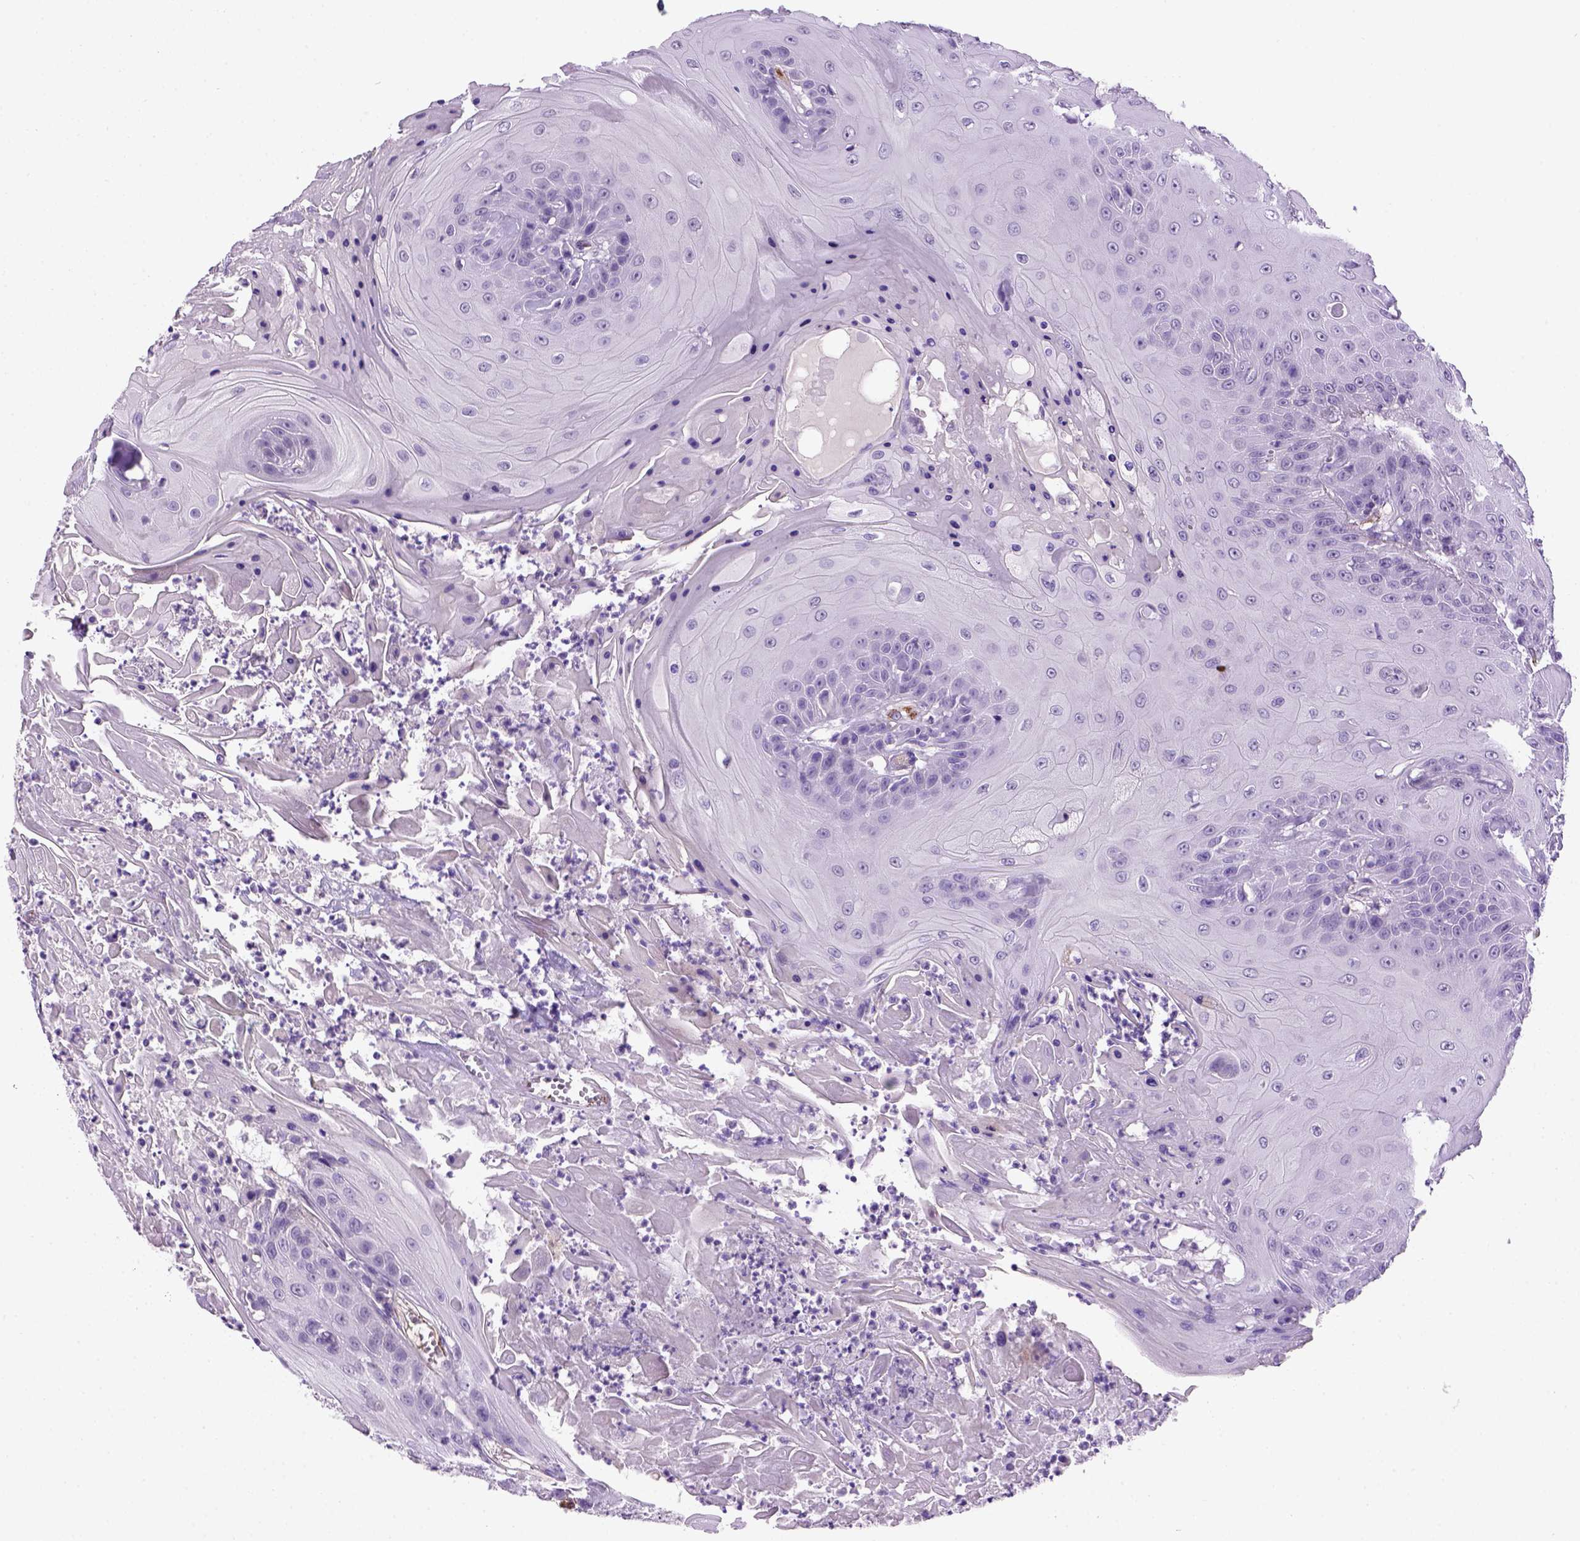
{"staining": {"intensity": "negative", "quantity": "none", "location": "none"}, "tissue": "head and neck cancer", "cell_type": "Tumor cells", "image_type": "cancer", "snomed": [{"axis": "morphology", "description": "Squamous cell carcinoma, NOS"}, {"axis": "topography", "description": "Skin"}, {"axis": "topography", "description": "Head-Neck"}], "caption": "DAB (3,3'-diaminobenzidine) immunohistochemical staining of human squamous cell carcinoma (head and neck) exhibits no significant positivity in tumor cells.", "gene": "VWF", "patient": {"sex": "male", "age": 80}}